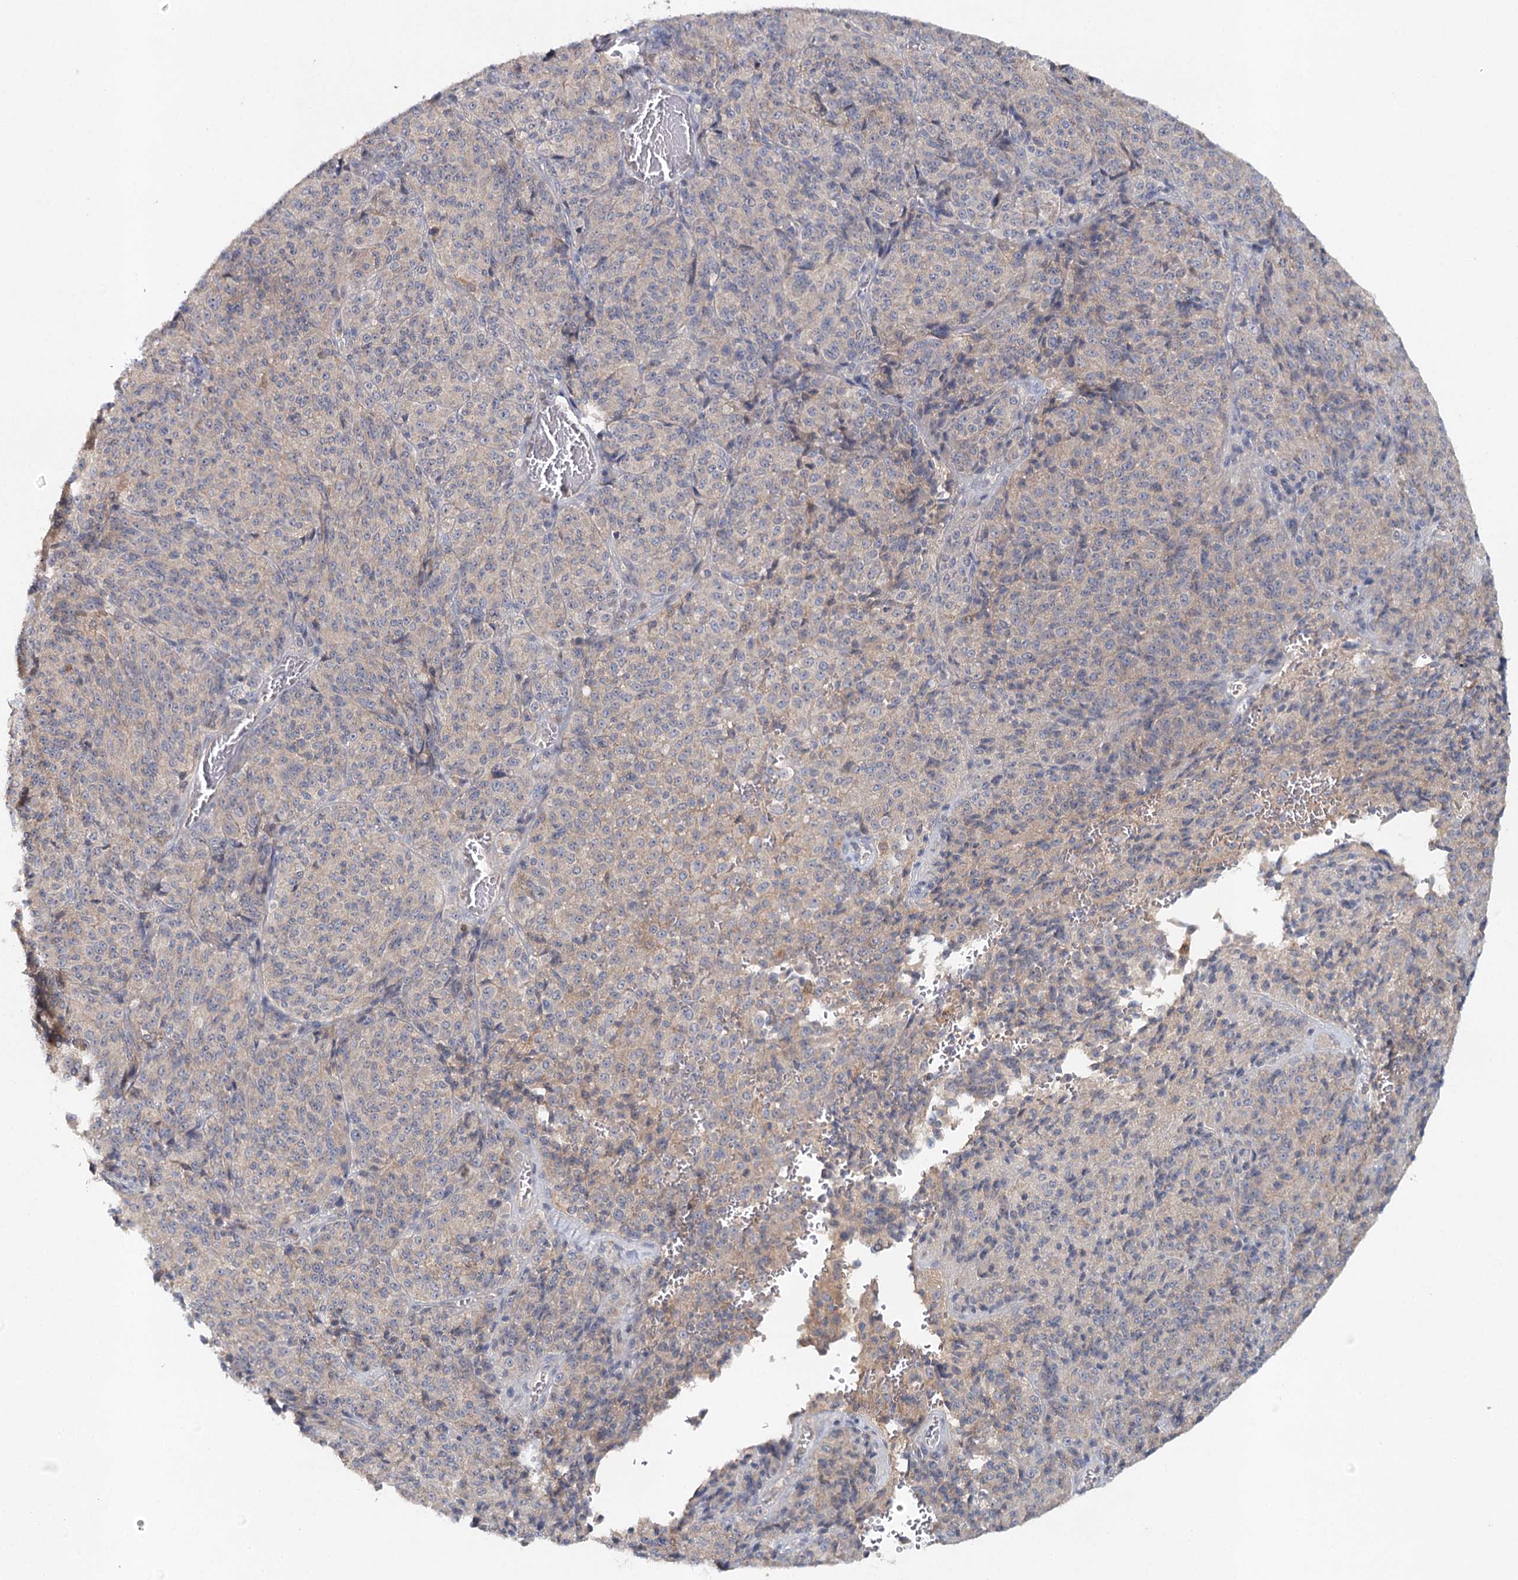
{"staining": {"intensity": "negative", "quantity": "none", "location": "none"}, "tissue": "melanoma", "cell_type": "Tumor cells", "image_type": "cancer", "snomed": [{"axis": "morphology", "description": "Malignant melanoma, Metastatic site"}, {"axis": "topography", "description": "Brain"}], "caption": "Tumor cells show no significant protein positivity in melanoma.", "gene": "SLC41A2", "patient": {"sex": "female", "age": 56}}